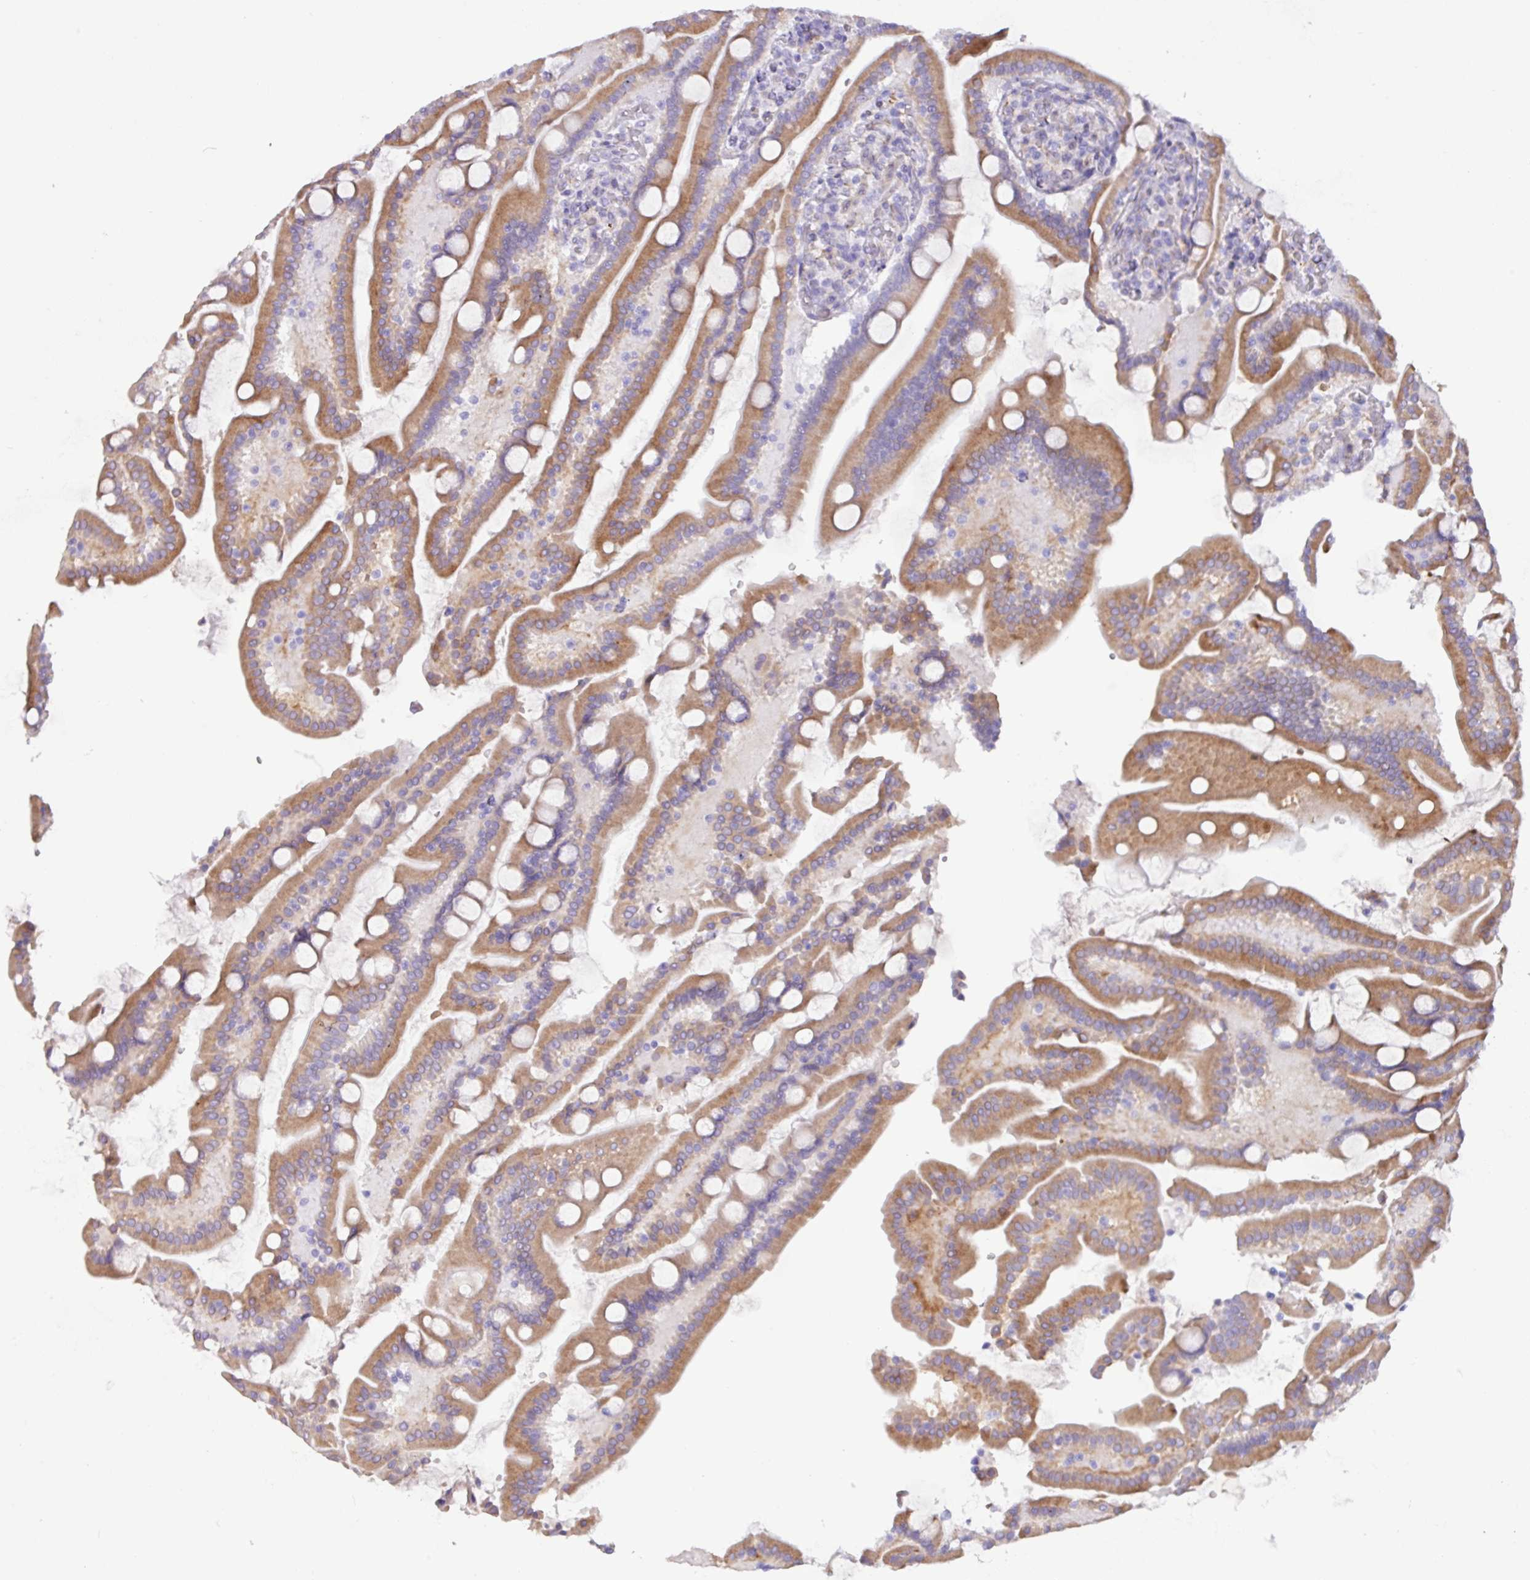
{"staining": {"intensity": "moderate", "quantity": ">75%", "location": "cytoplasmic/membranous"}, "tissue": "duodenum", "cell_type": "Glandular cells", "image_type": "normal", "snomed": [{"axis": "morphology", "description": "Normal tissue, NOS"}, {"axis": "topography", "description": "Duodenum"}], "caption": "A histopathology image of human duodenum stained for a protein shows moderate cytoplasmic/membranous brown staining in glandular cells.", "gene": "SLC38A1", "patient": {"sex": "male", "age": 55}}